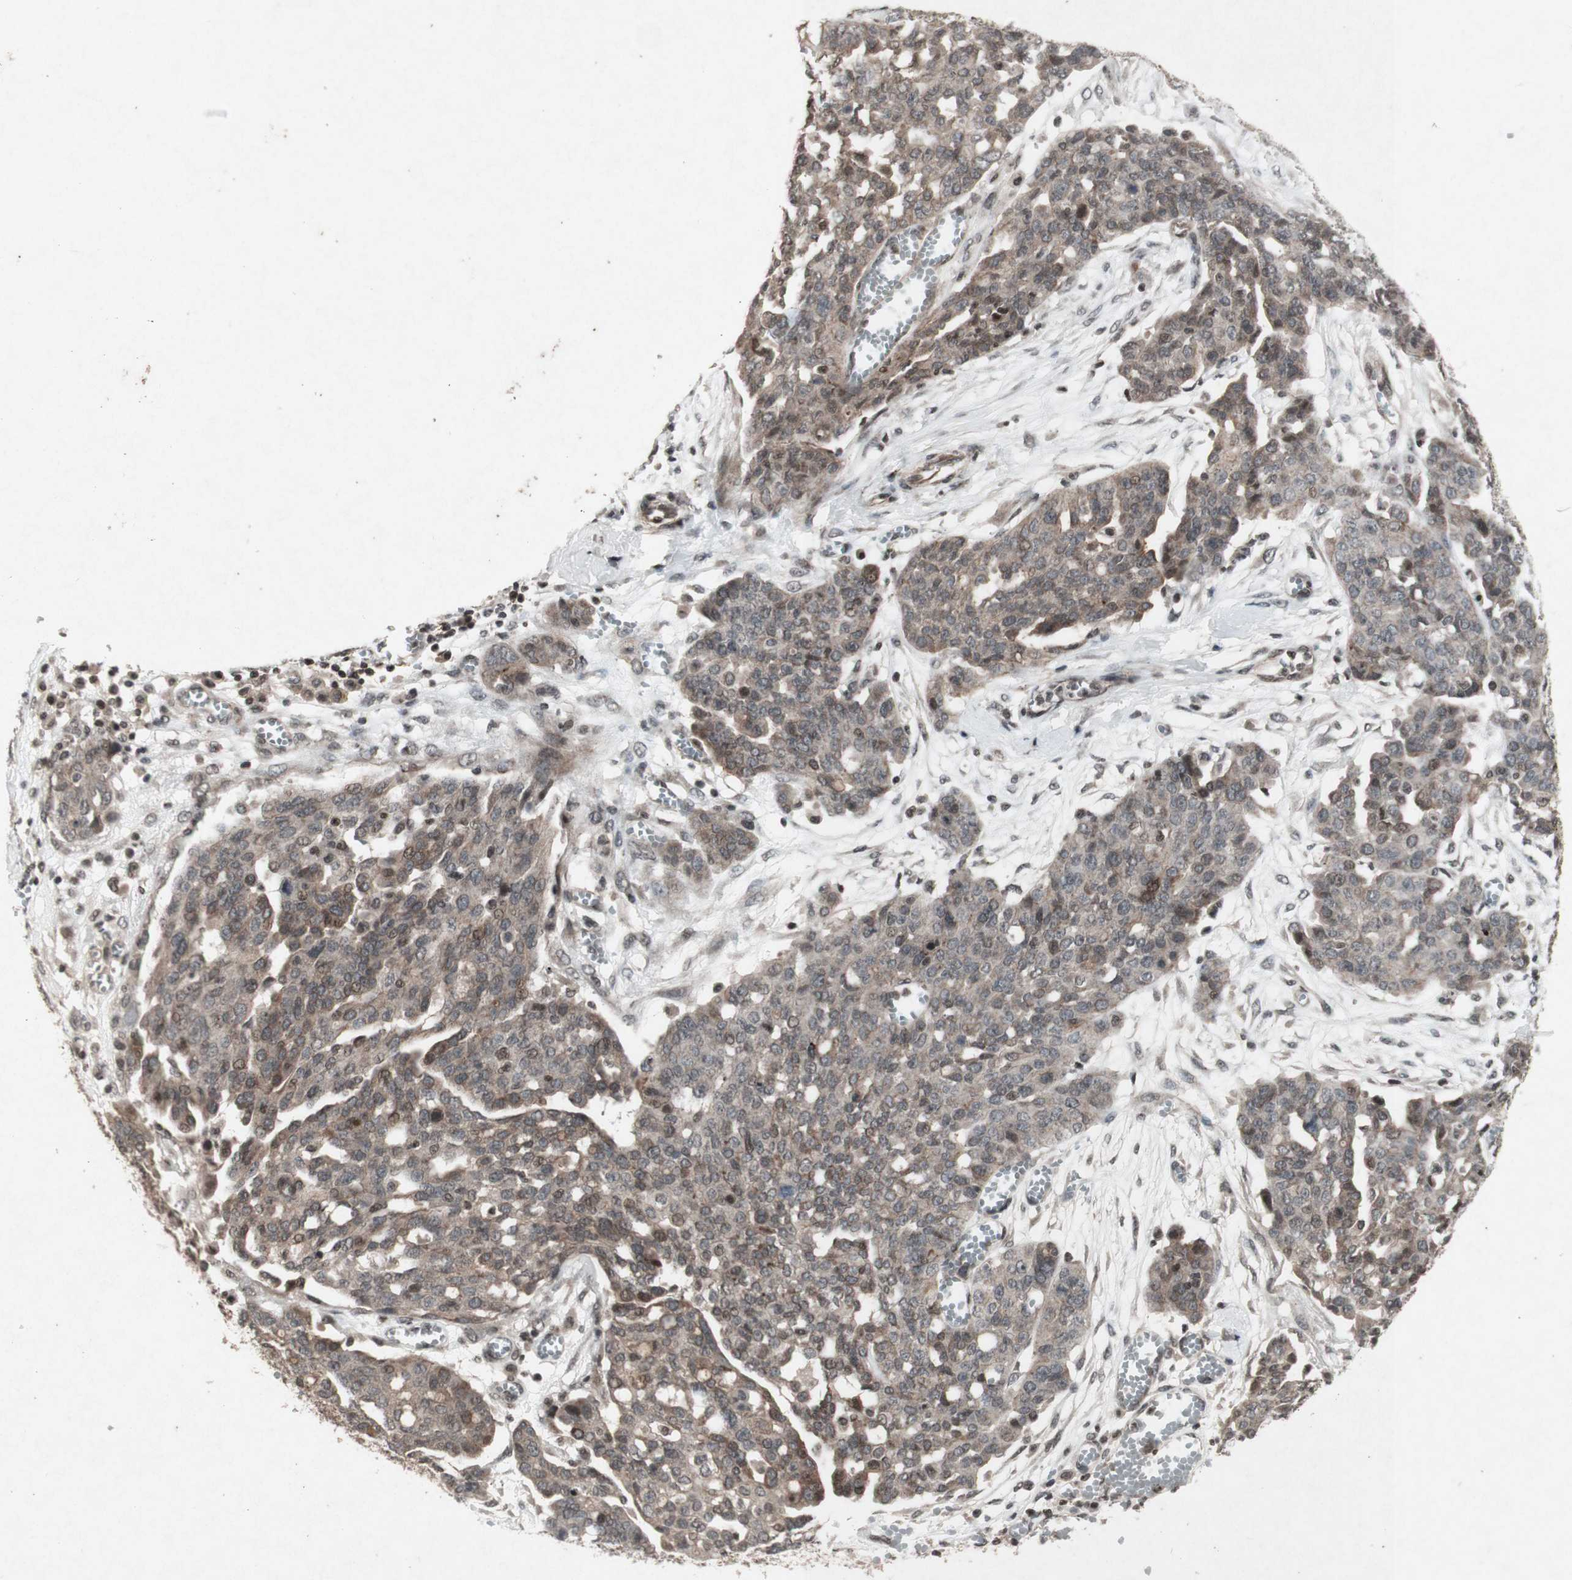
{"staining": {"intensity": "weak", "quantity": ">75%", "location": "cytoplasmic/membranous"}, "tissue": "ovarian cancer", "cell_type": "Tumor cells", "image_type": "cancer", "snomed": [{"axis": "morphology", "description": "Cystadenocarcinoma, serous, NOS"}, {"axis": "topography", "description": "Soft tissue"}, {"axis": "topography", "description": "Ovary"}], "caption": "Protein analysis of ovarian serous cystadenocarcinoma tissue shows weak cytoplasmic/membranous expression in about >75% of tumor cells.", "gene": "PLXNA1", "patient": {"sex": "female", "age": 57}}